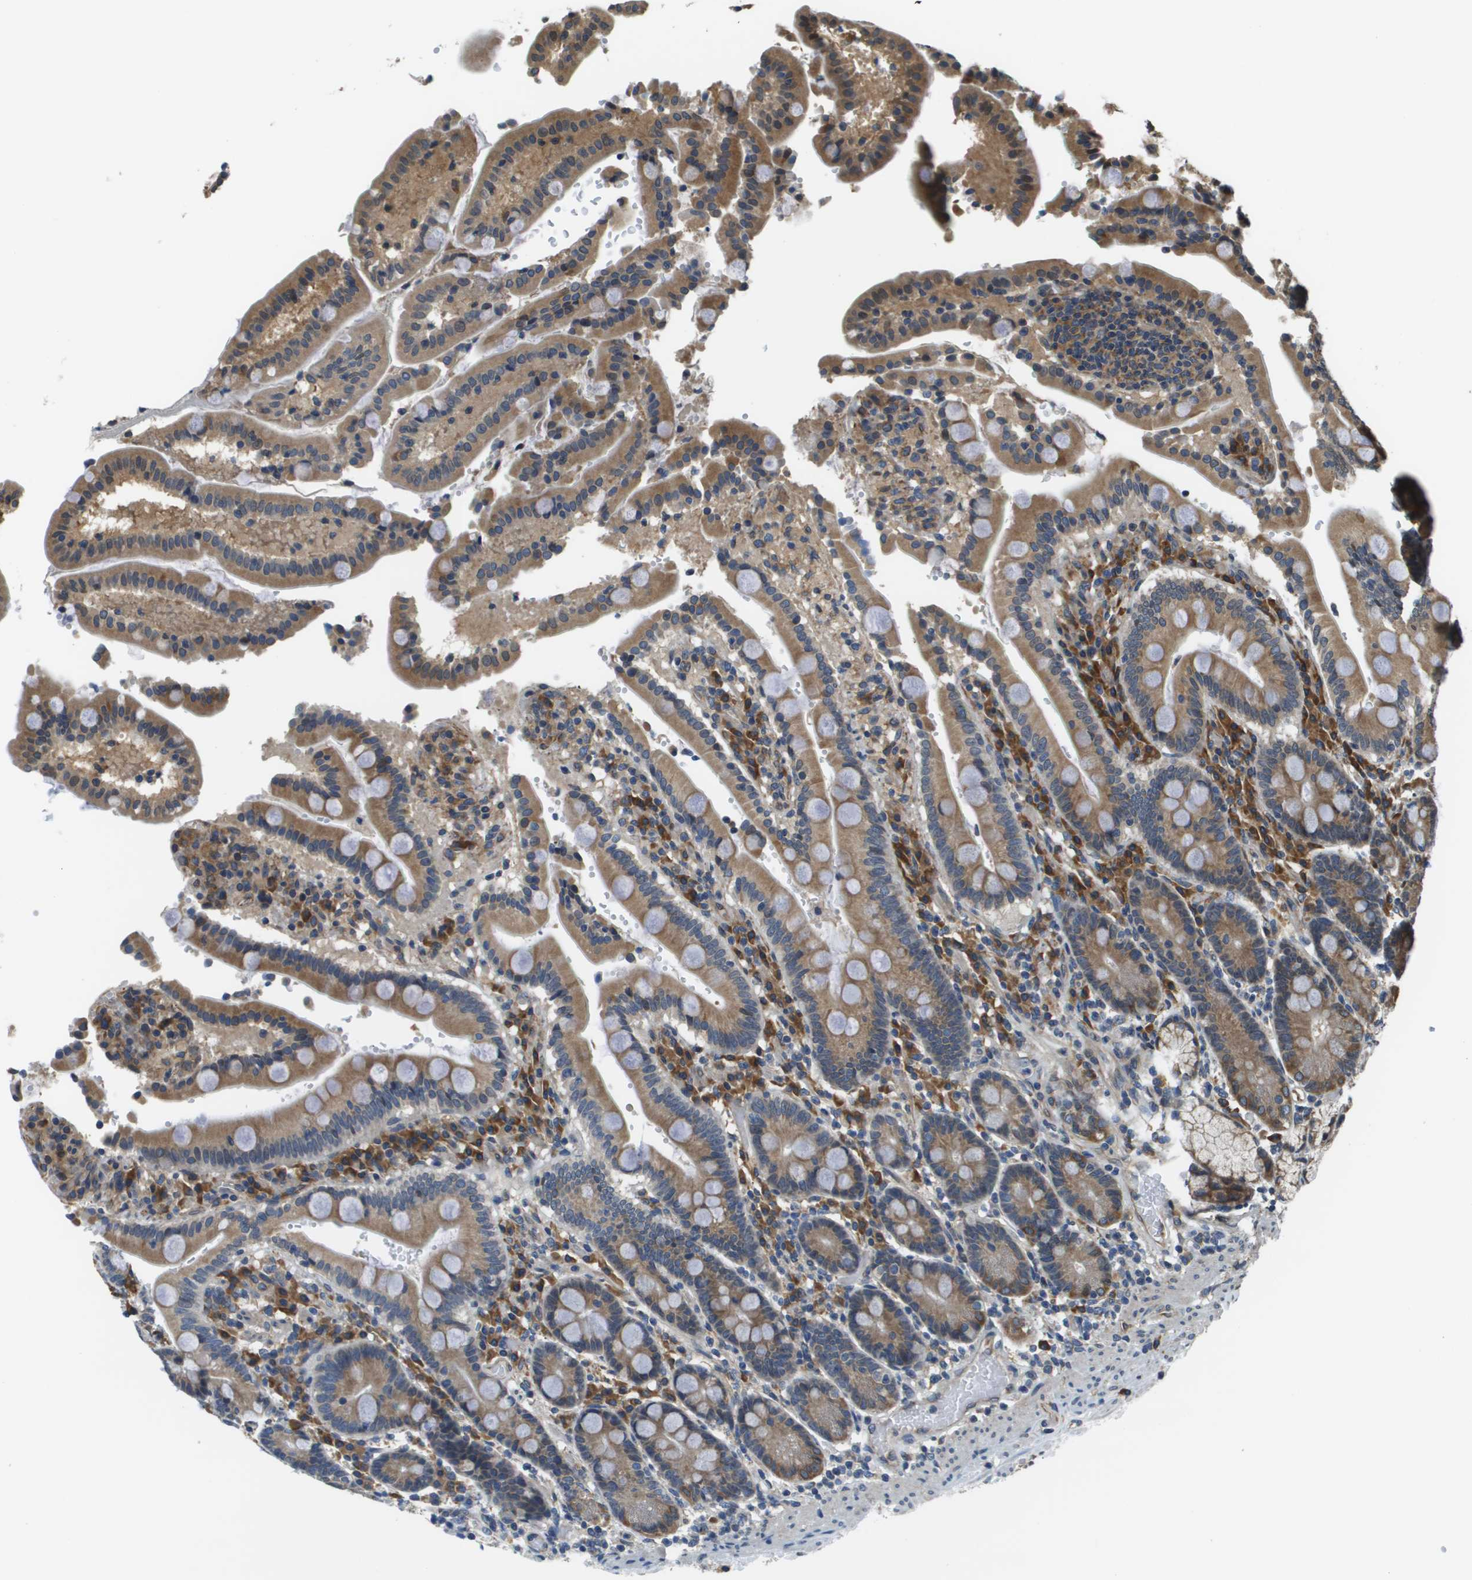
{"staining": {"intensity": "moderate", "quantity": ">75%", "location": "cytoplasmic/membranous"}, "tissue": "duodenum", "cell_type": "Glandular cells", "image_type": "normal", "snomed": [{"axis": "morphology", "description": "Normal tissue, NOS"}, {"axis": "topography", "description": "Small intestine, NOS"}], "caption": "Duodenum was stained to show a protein in brown. There is medium levels of moderate cytoplasmic/membranous staining in about >75% of glandular cells. (IHC, brightfield microscopy, high magnification).", "gene": "SEC62", "patient": {"sex": "female", "age": 71}}